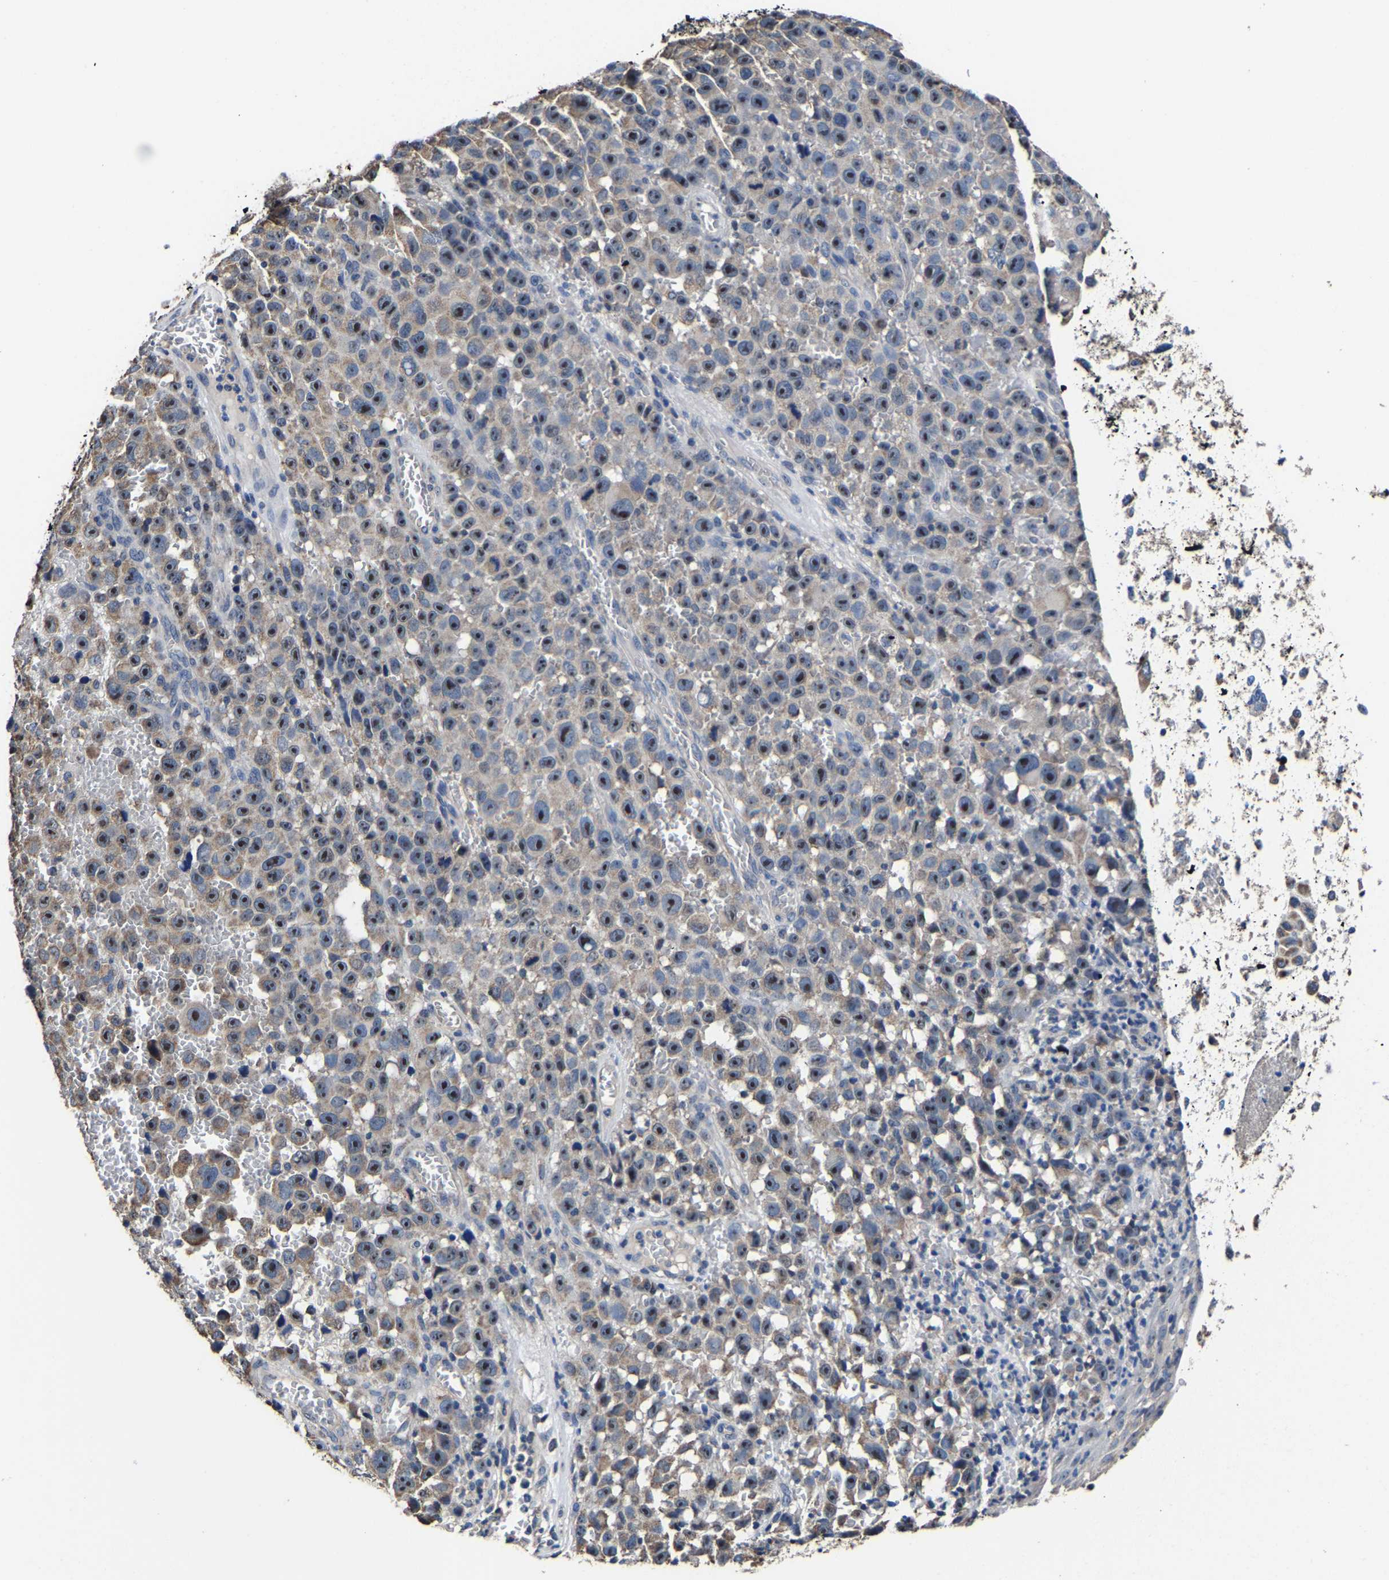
{"staining": {"intensity": "strong", "quantity": "25%-75%", "location": "nuclear"}, "tissue": "skin cancer", "cell_type": "Tumor cells", "image_type": "cancer", "snomed": [{"axis": "morphology", "description": "Squamous cell carcinoma, NOS"}, {"axis": "topography", "description": "Skin"}], "caption": "An image of human skin squamous cell carcinoma stained for a protein displays strong nuclear brown staining in tumor cells. (DAB (3,3'-diaminobenzidine) = brown stain, brightfield microscopy at high magnification).", "gene": "ZCCHC7", "patient": {"sex": "female", "age": 44}}